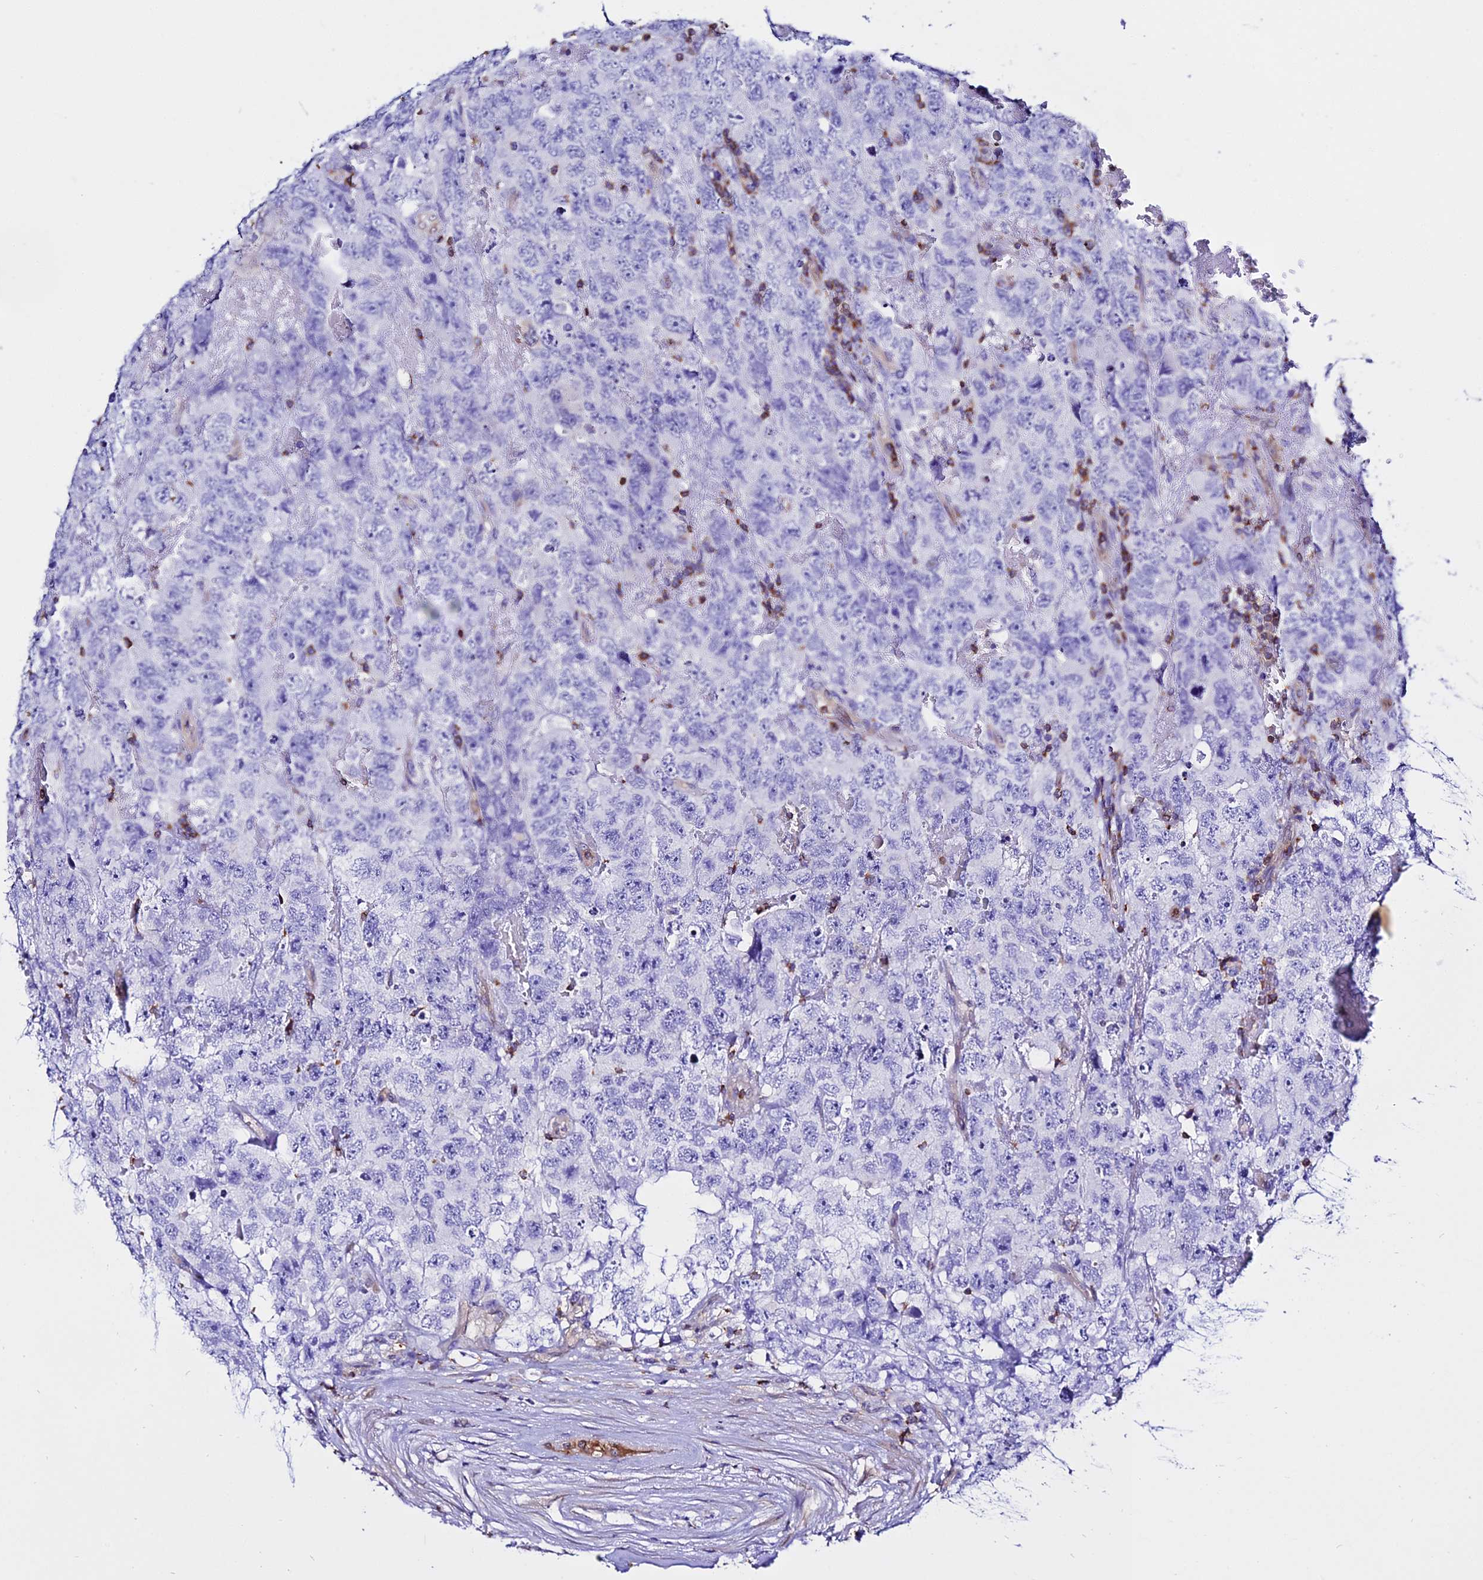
{"staining": {"intensity": "negative", "quantity": "none", "location": "none"}, "tissue": "testis cancer", "cell_type": "Tumor cells", "image_type": "cancer", "snomed": [{"axis": "morphology", "description": "Carcinoma, Embryonal, NOS"}, {"axis": "topography", "description": "Testis"}], "caption": "This is a micrograph of IHC staining of testis embryonal carcinoma, which shows no expression in tumor cells. The staining was performed using DAB to visualize the protein expression in brown, while the nuclei were stained in blue with hematoxylin (Magnification: 20x).", "gene": "S100A16", "patient": {"sex": "male", "age": 45}}